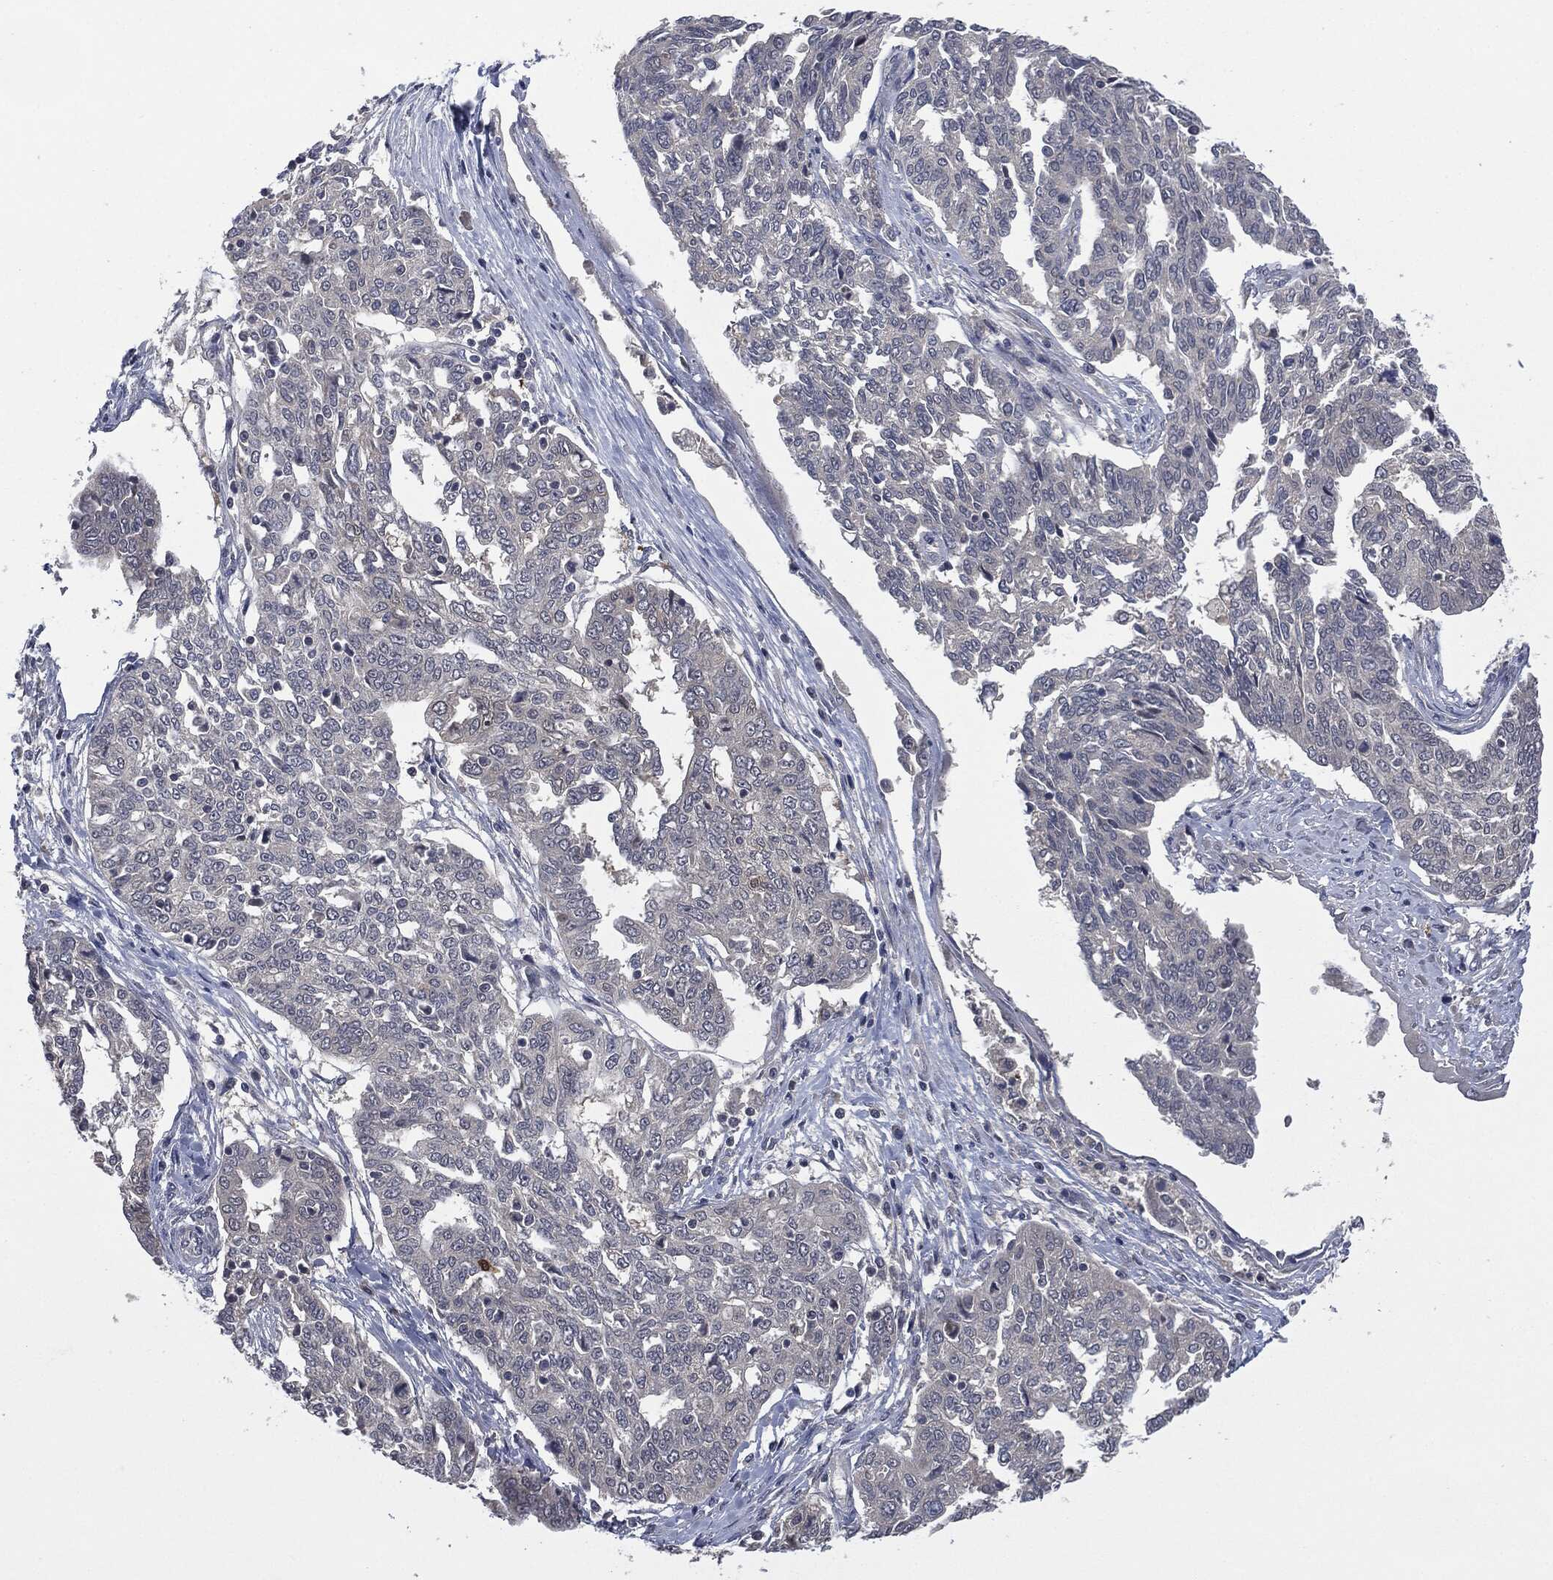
{"staining": {"intensity": "negative", "quantity": "none", "location": "none"}, "tissue": "ovarian cancer", "cell_type": "Tumor cells", "image_type": "cancer", "snomed": [{"axis": "morphology", "description": "Cystadenocarcinoma, serous, NOS"}, {"axis": "topography", "description": "Ovary"}], "caption": "This is a image of immunohistochemistry staining of ovarian serous cystadenocarcinoma, which shows no staining in tumor cells.", "gene": "IL1RN", "patient": {"sex": "female", "age": 67}}